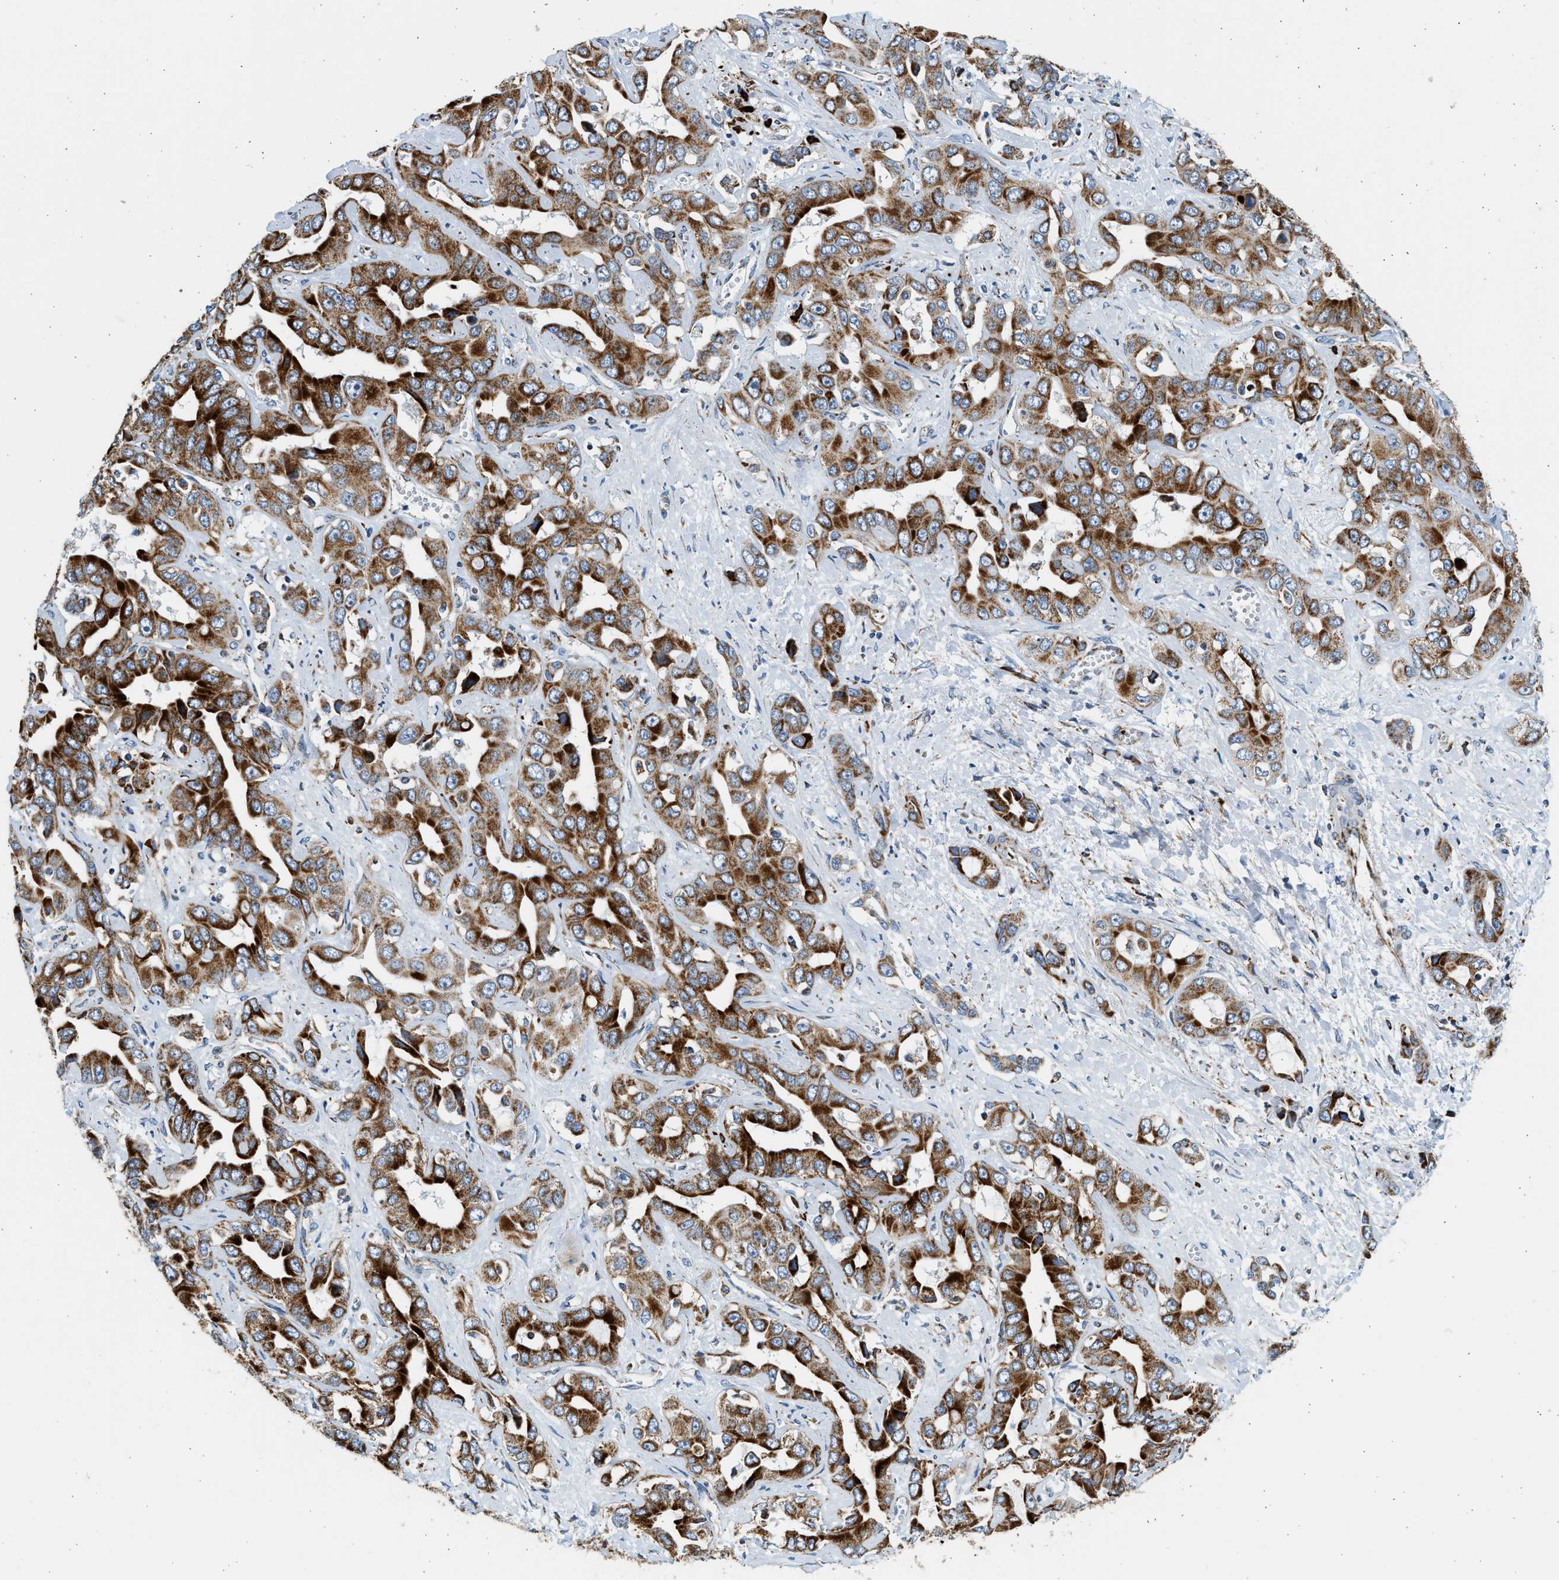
{"staining": {"intensity": "strong", "quantity": ">75%", "location": "cytoplasmic/membranous"}, "tissue": "liver cancer", "cell_type": "Tumor cells", "image_type": "cancer", "snomed": [{"axis": "morphology", "description": "Cholangiocarcinoma"}, {"axis": "topography", "description": "Liver"}], "caption": "There is high levels of strong cytoplasmic/membranous positivity in tumor cells of liver cancer (cholangiocarcinoma), as demonstrated by immunohistochemical staining (brown color).", "gene": "KCNMB3", "patient": {"sex": "female", "age": 52}}